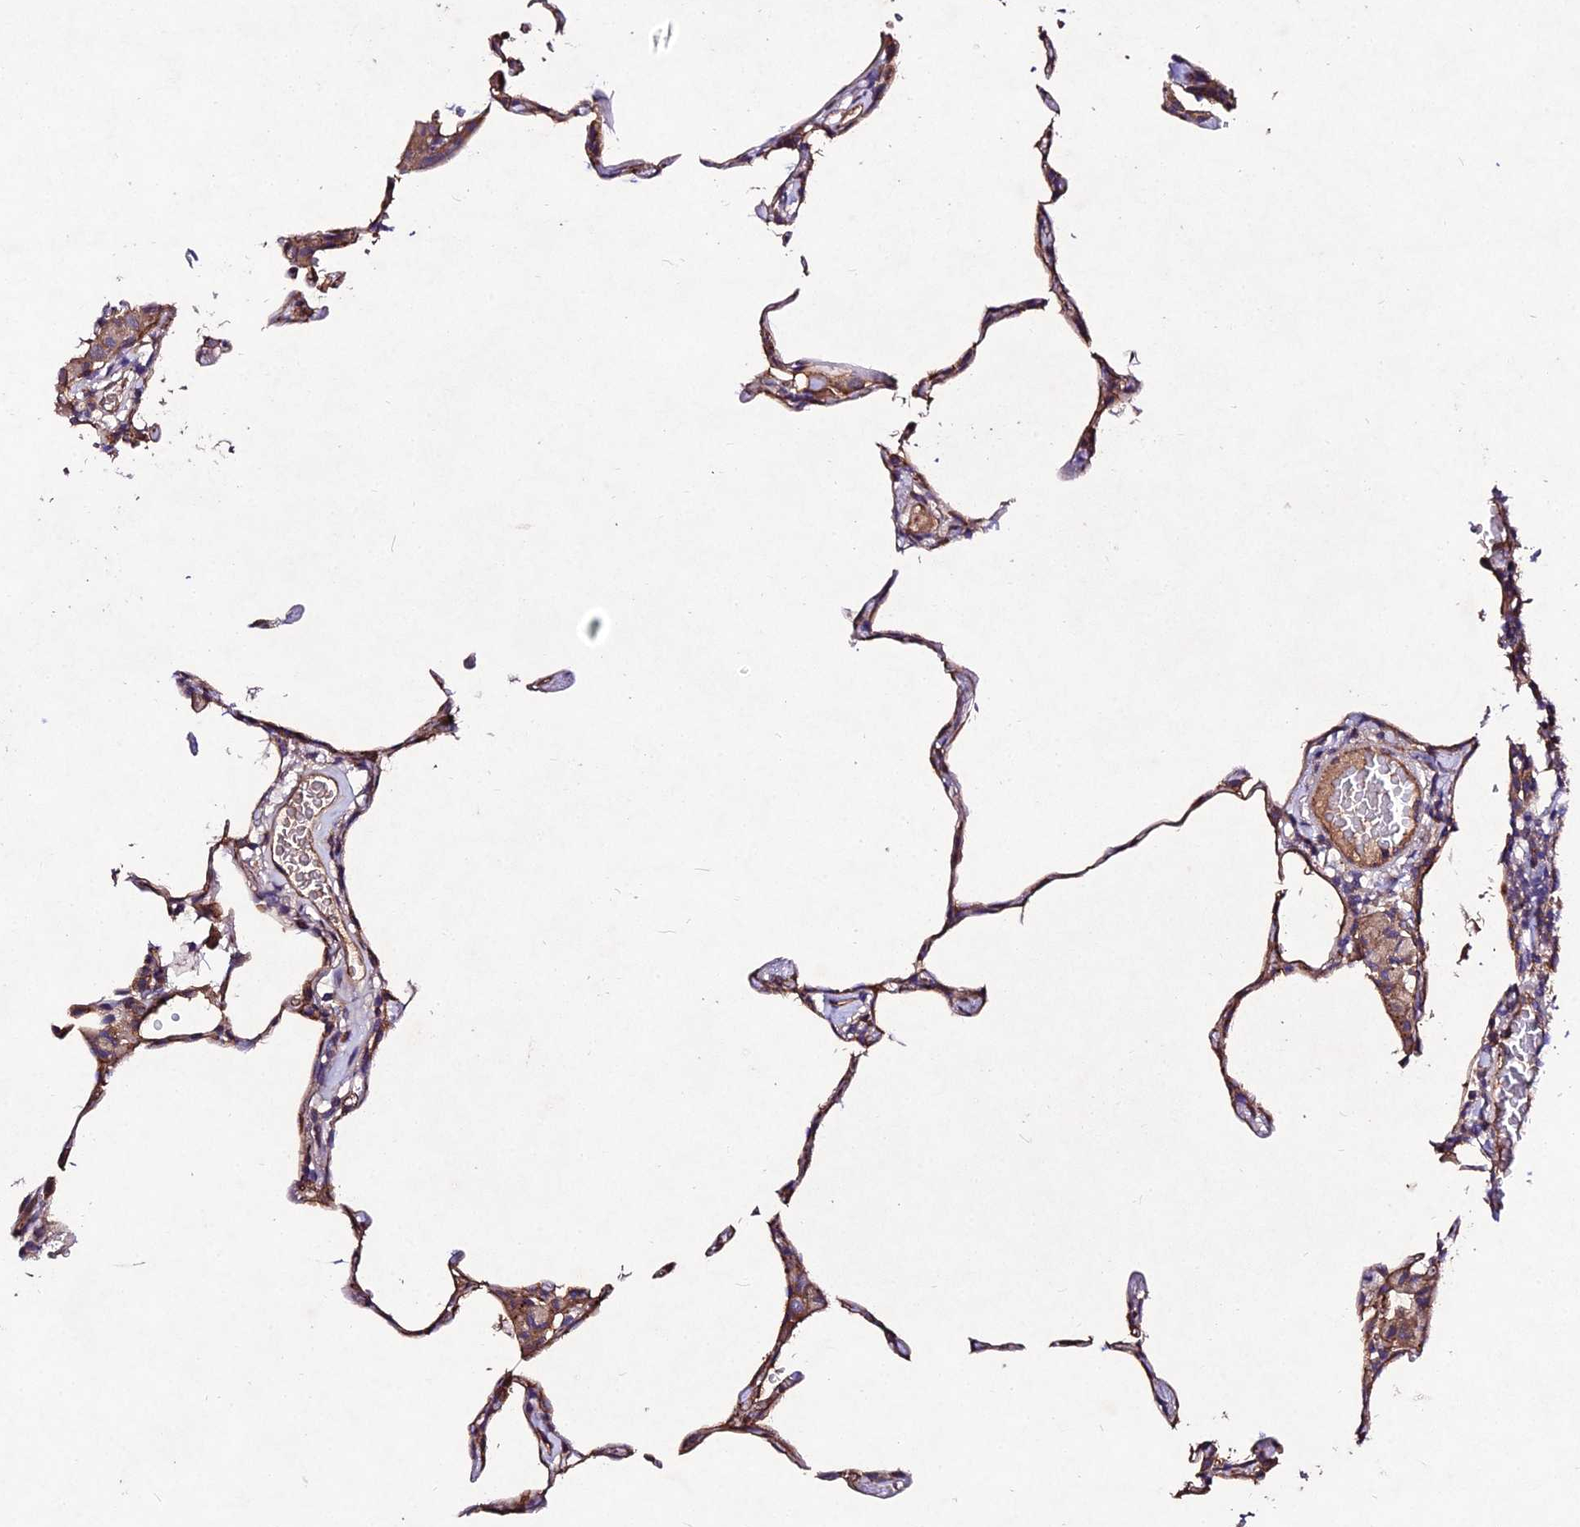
{"staining": {"intensity": "strong", "quantity": "25%-75%", "location": "cytoplasmic/membranous"}, "tissue": "lung", "cell_type": "Alveolar cells", "image_type": "normal", "snomed": [{"axis": "morphology", "description": "Normal tissue, NOS"}, {"axis": "topography", "description": "Lung"}], "caption": "Human lung stained with a brown dye shows strong cytoplasmic/membranous positive expression in approximately 25%-75% of alveolar cells.", "gene": "AP3M1", "patient": {"sex": "female", "age": 57}}